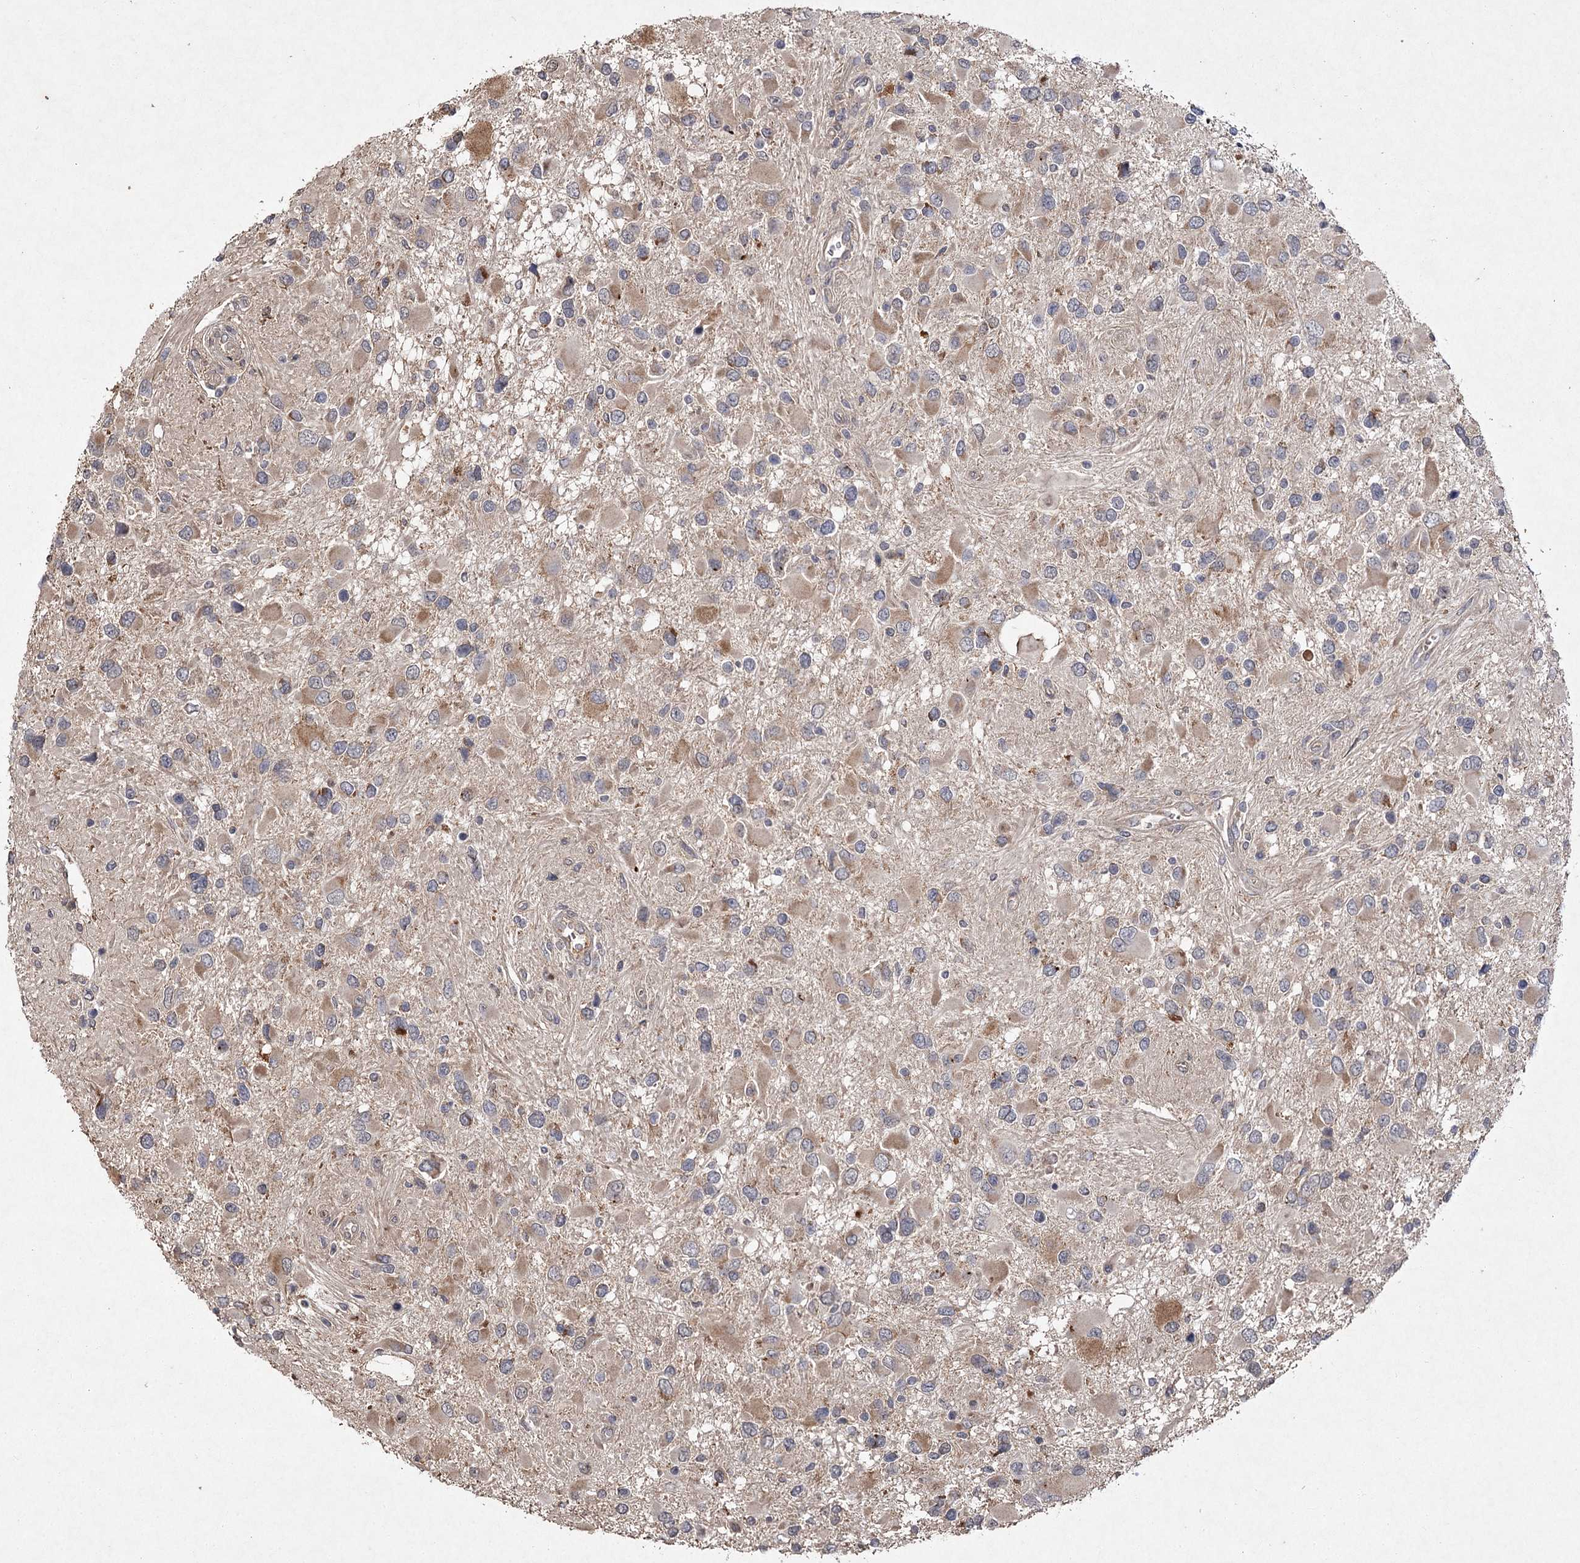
{"staining": {"intensity": "moderate", "quantity": "<25%", "location": "cytoplasmic/membranous"}, "tissue": "glioma", "cell_type": "Tumor cells", "image_type": "cancer", "snomed": [{"axis": "morphology", "description": "Glioma, malignant, High grade"}, {"axis": "topography", "description": "Brain"}], "caption": "Glioma stained with immunohistochemistry (IHC) displays moderate cytoplasmic/membranous positivity in about <25% of tumor cells.", "gene": "MFN1", "patient": {"sex": "male", "age": 53}}